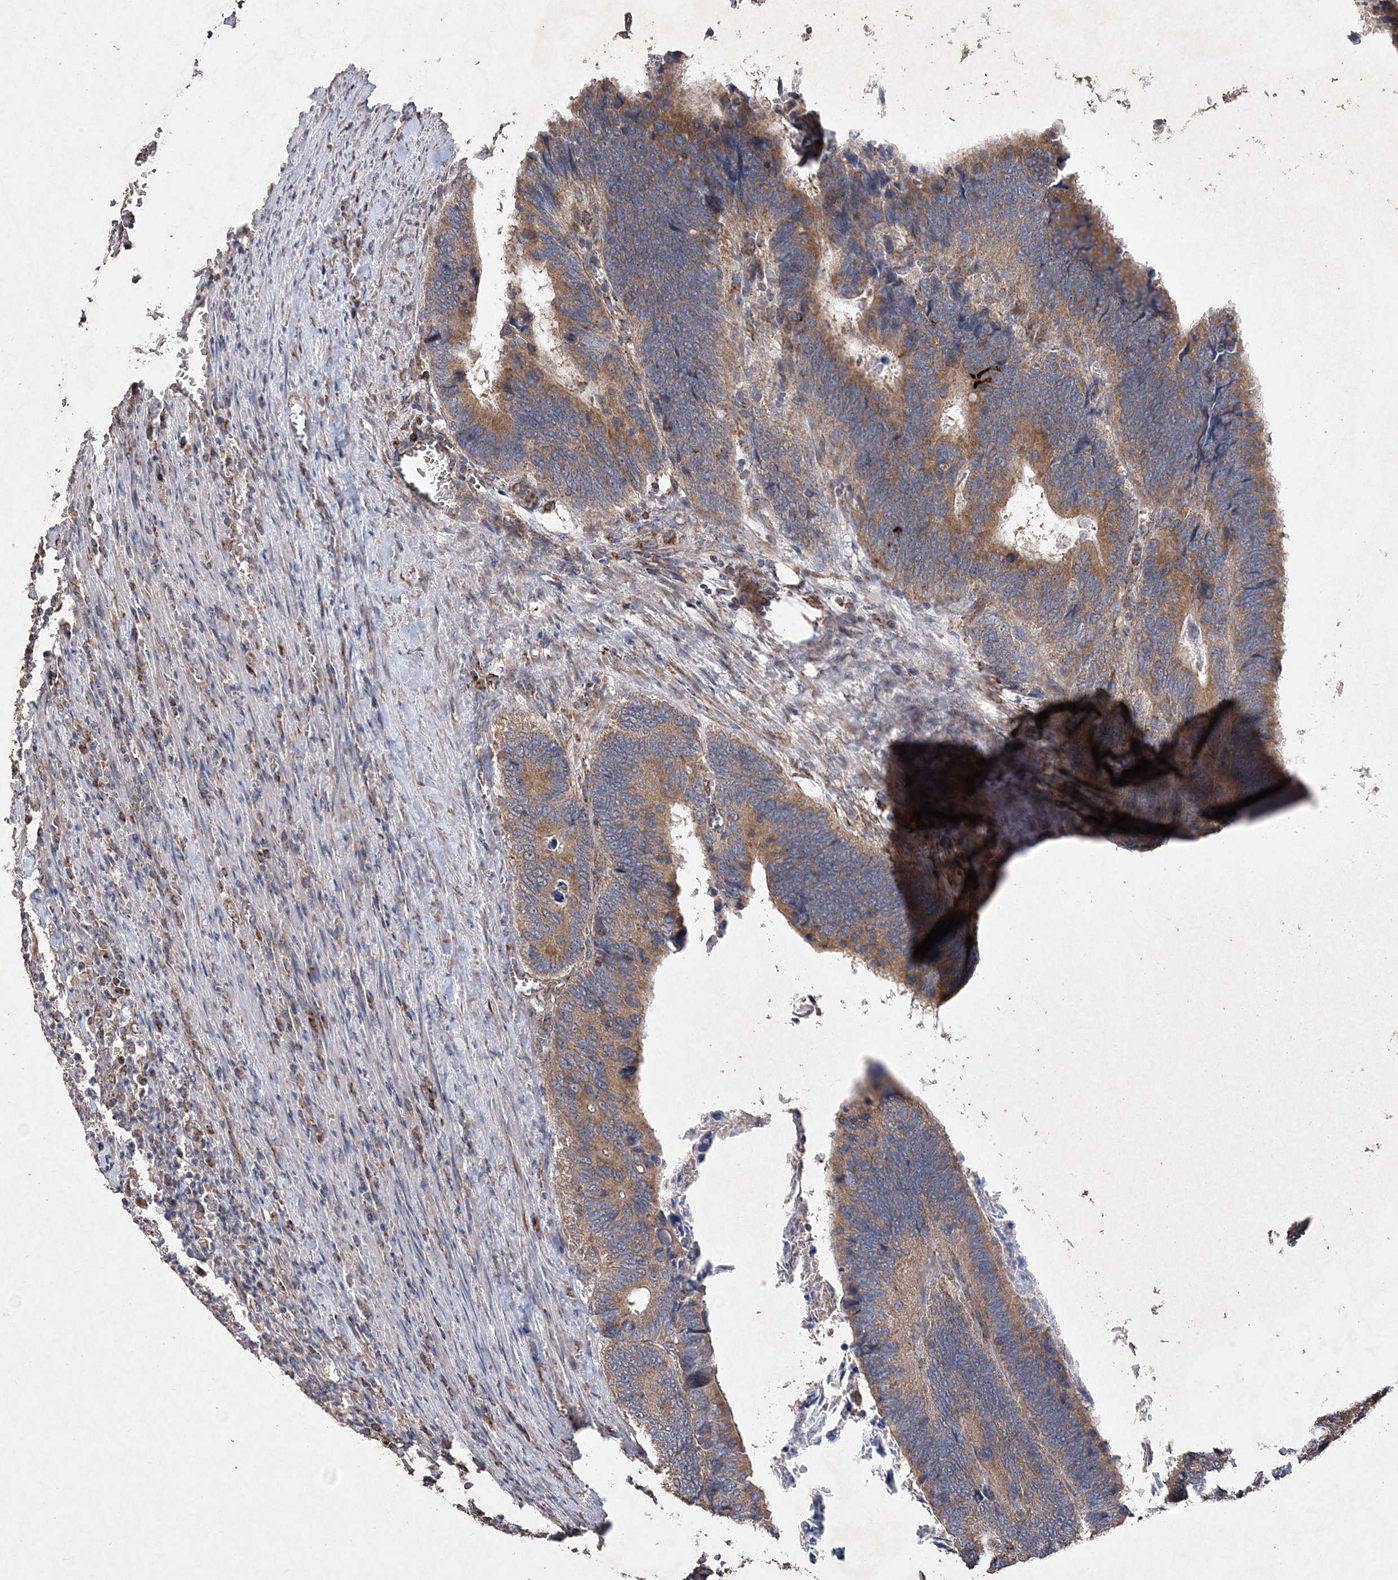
{"staining": {"intensity": "moderate", "quantity": ">75%", "location": "cytoplasmic/membranous"}, "tissue": "colorectal cancer", "cell_type": "Tumor cells", "image_type": "cancer", "snomed": [{"axis": "morphology", "description": "Adenocarcinoma, NOS"}, {"axis": "topography", "description": "Colon"}], "caption": "The image displays a brown stain indicating the presence of a protein in the cytoplasmic/membranous of tumor cells in colorectal cancer (adenocarcinoma).", "gene": "POC5", "patient": {"sex": "male", "age": 72}}